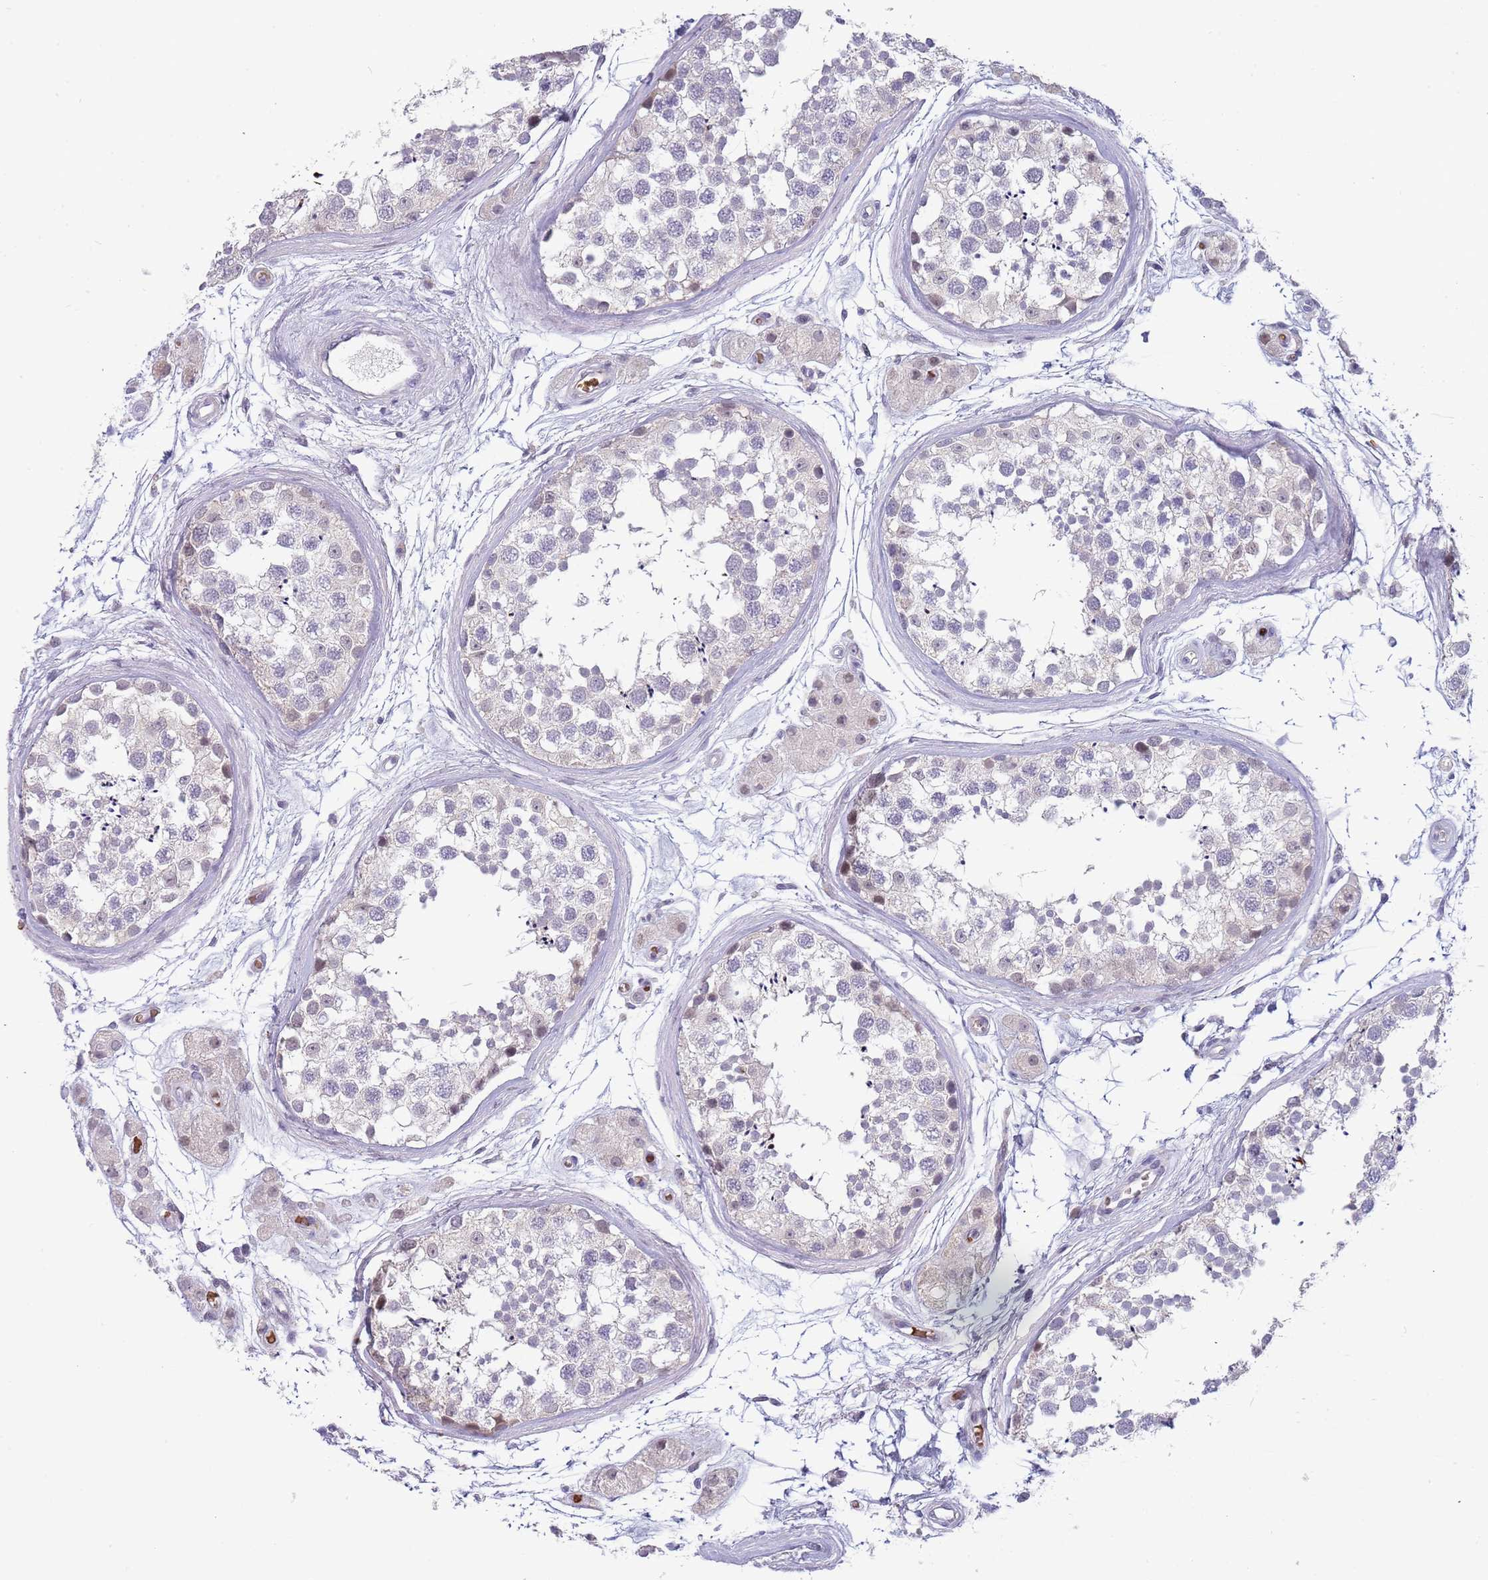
{"staining": {"intensity": "weak", "quantity": "<25%", "location": "nuclear"}, "tissue": "testis", "cell_type": "Cells in seminiferous ducts", "image_type": "normal", "snomed": [{"axis": "morphology", "description": "Normal tissue, NOS"}, {"axis": "topography", "description": "Testis"}], "caption": "The micrograph shows no significant expression in cells in seminiferous ducts of testis.", "gene": "LYPD6B", "patient": {"sex": "male", "age": 56}}